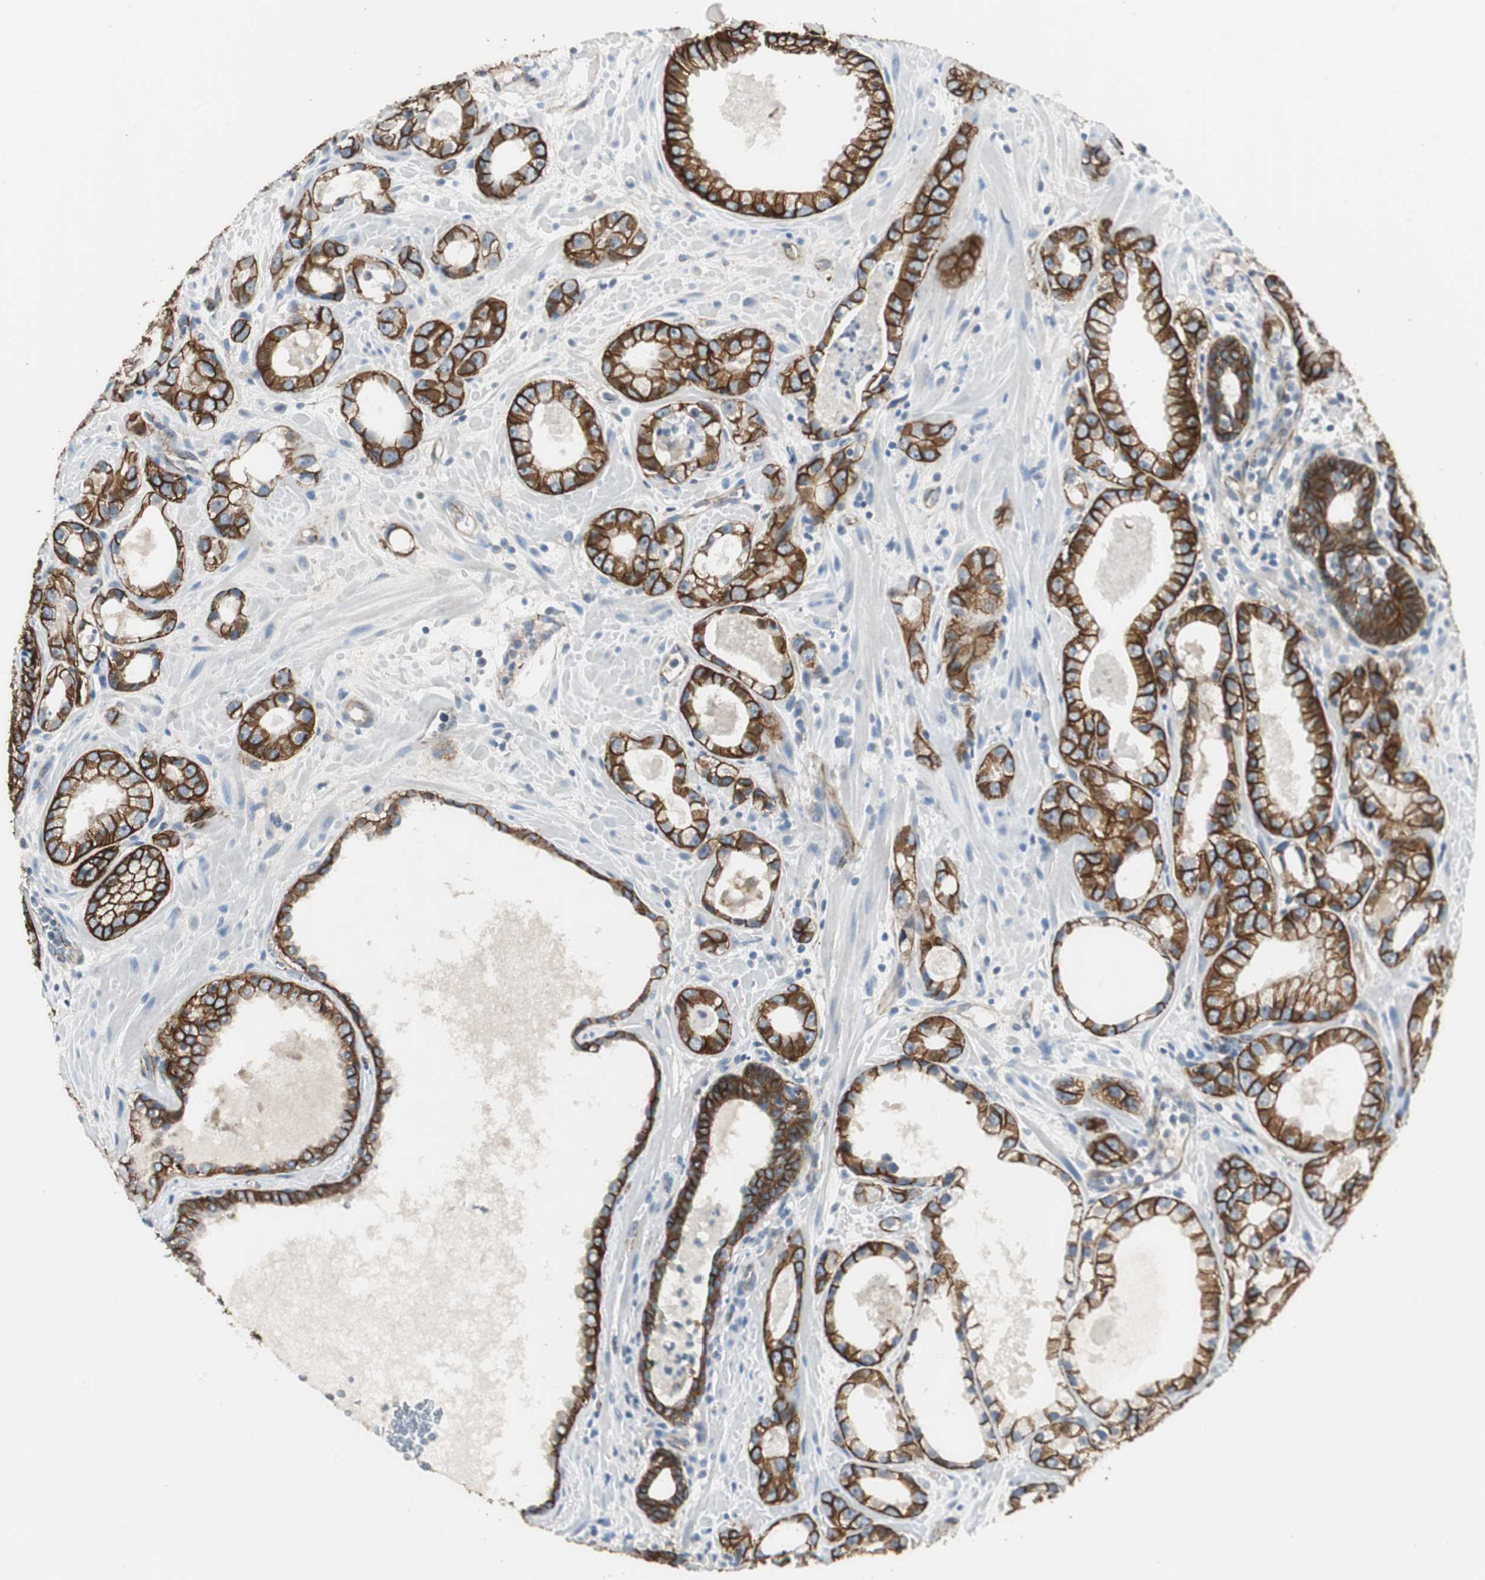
{"staining": {"intensity": "strong", "quantity": ">75%", "location": "cytoplasmic/membranous"}, "tissue": "prostate cancer", "cell_type": "Tumor cells", "image_type": "cancer", "snomed": [{"axis": "morphology", "description": "Adenocarcinoma, Low grade"}, {"axis": "topography", "description": "Prostate"}], "caption": "Immunohistochemistry micrograph of human prostate cancer stained for a protein (brown), which demonstrates high levels of strong cytoplasmic/membranous positivity in approximately >75% of tumor cells.", "gene": "STXBP4", "patient": {"sex": "male", "age": 57}}